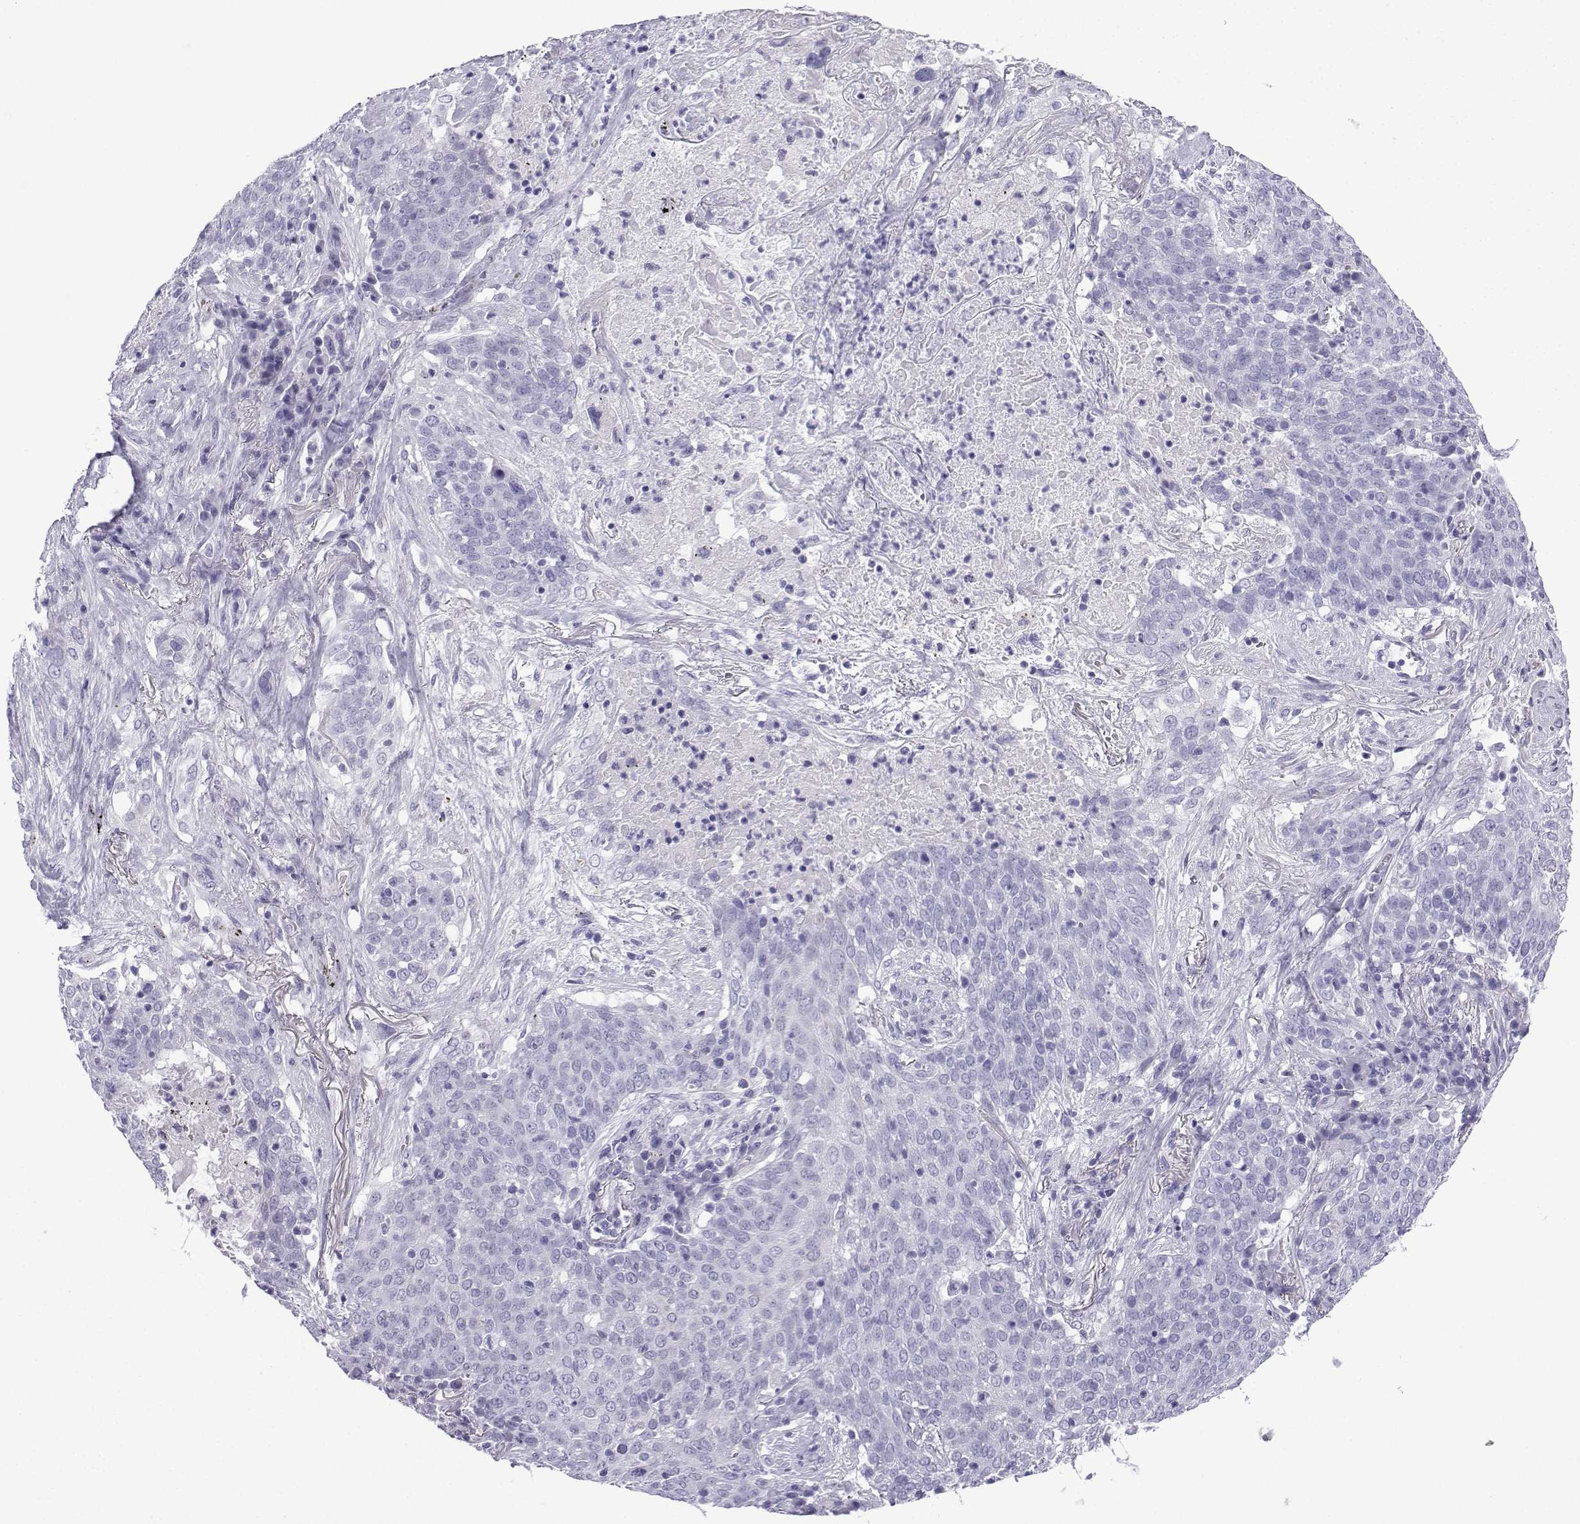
{"staining": {"intensity": "negative", "quantity": "none", "location": "none"}, "tissue": "lung cancer", "cell_type": "Tumor cells", "image_type": "cancer", "snomed": [{"axis": "morphology", "description": "Squamous cell carcinoma, NOS"}, {"axis": "topography", "description": "Lung"}], "caption": "Lung cancer stained for a protein using immunohistochemistry (IHC) displays no staining tumor cells.", "gene": "TRIM46", "patient": {"sex": "male", "age": 82}}